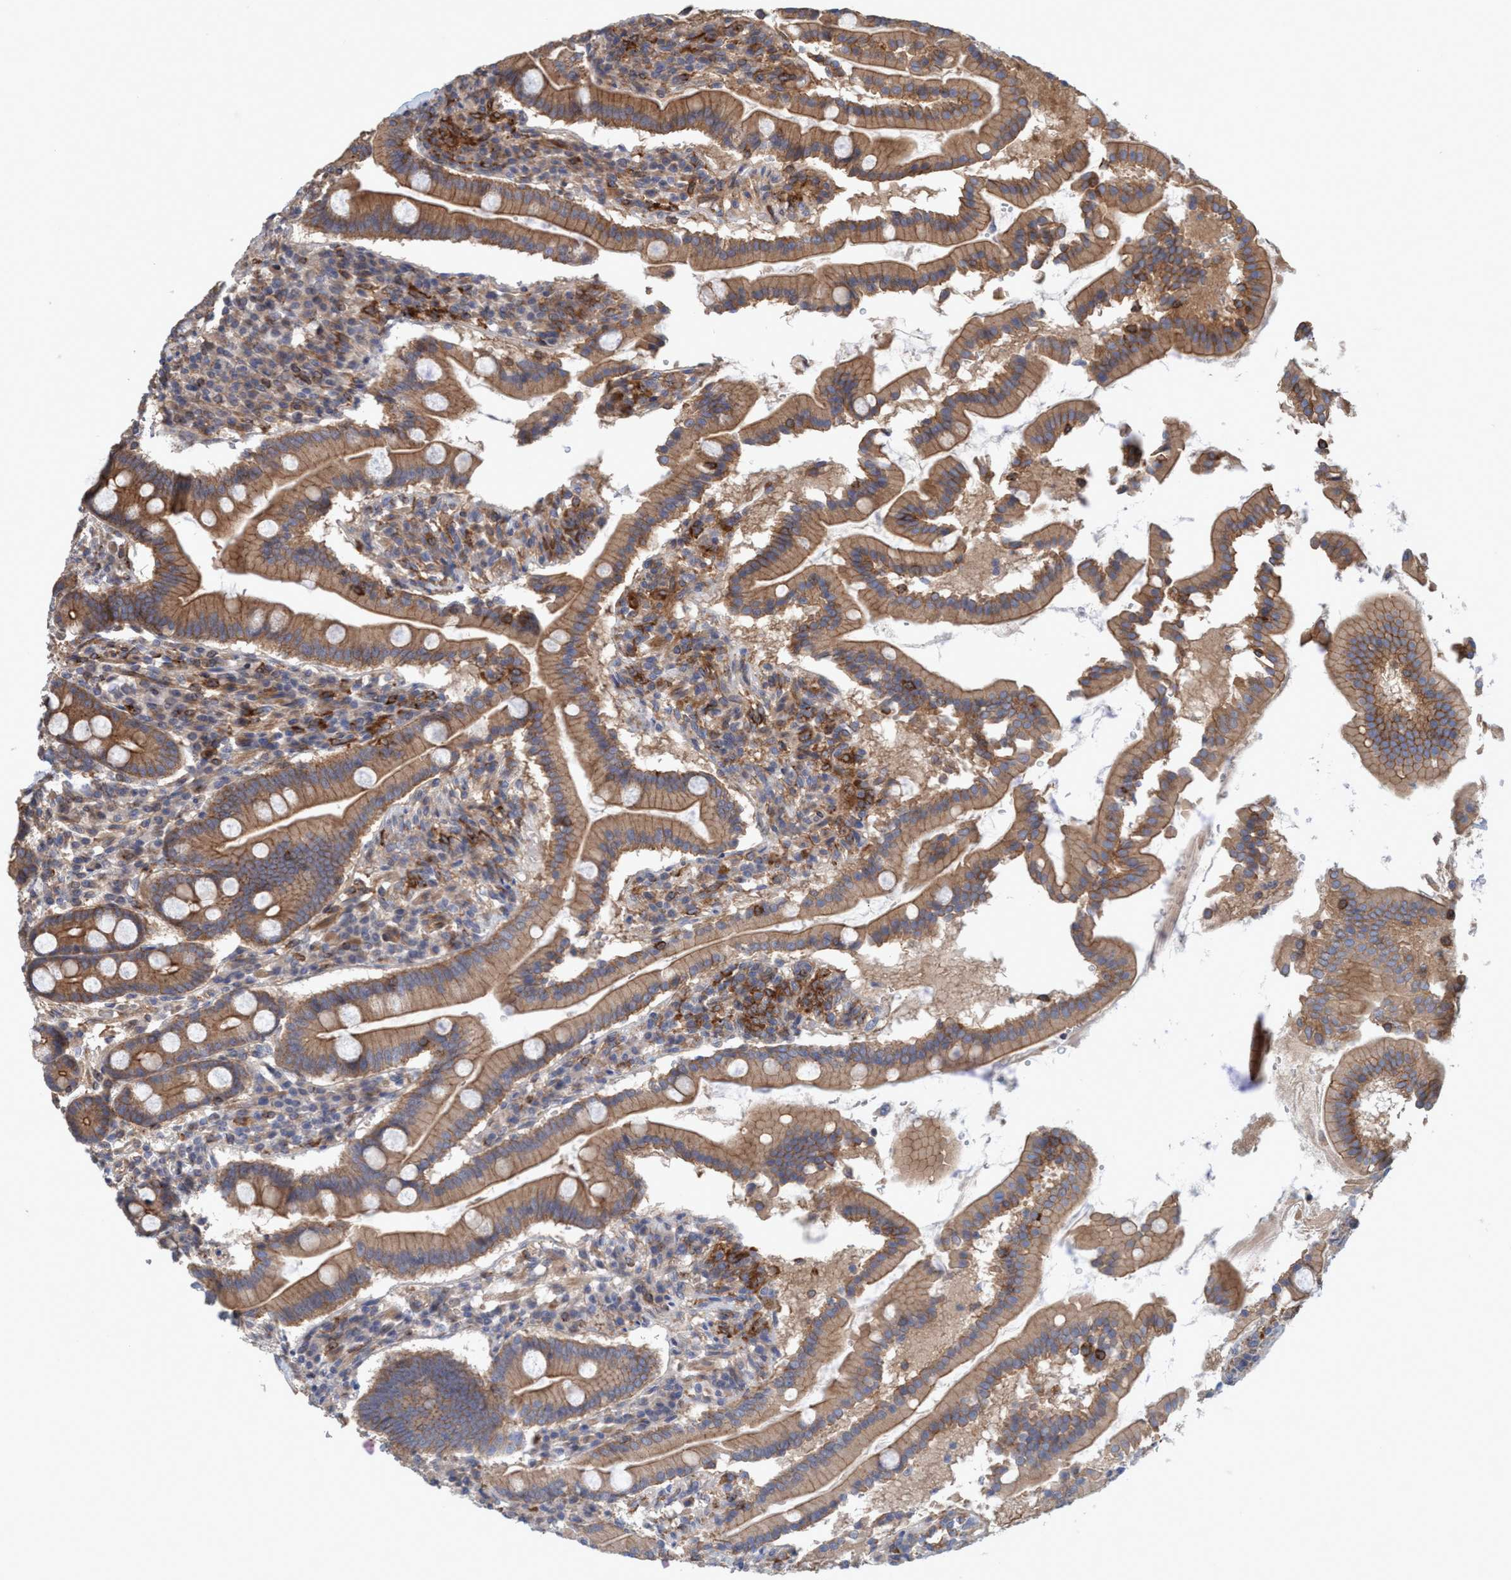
{"staining": {"intensity": "moderate", "quantity": ">75%", "location": "cytoplasmic/membranous"}, "tissue": "duodenum", "cell_type": "Glandular cells", "image_type": "normal", "snomed": [{"axis": "morphology", "description": "Normal tissue, NOS"}, {"axis": "topography", "description": "Duodenum"}], "caption": "IHC (DAB) staining of unremarkable human duodenum reveals moderate cytoplasmic/membranous protein staining in approximately >75% of glandular cells.", "gene": "SPECC1", "patient": {"sex": "male", "age": 50}}